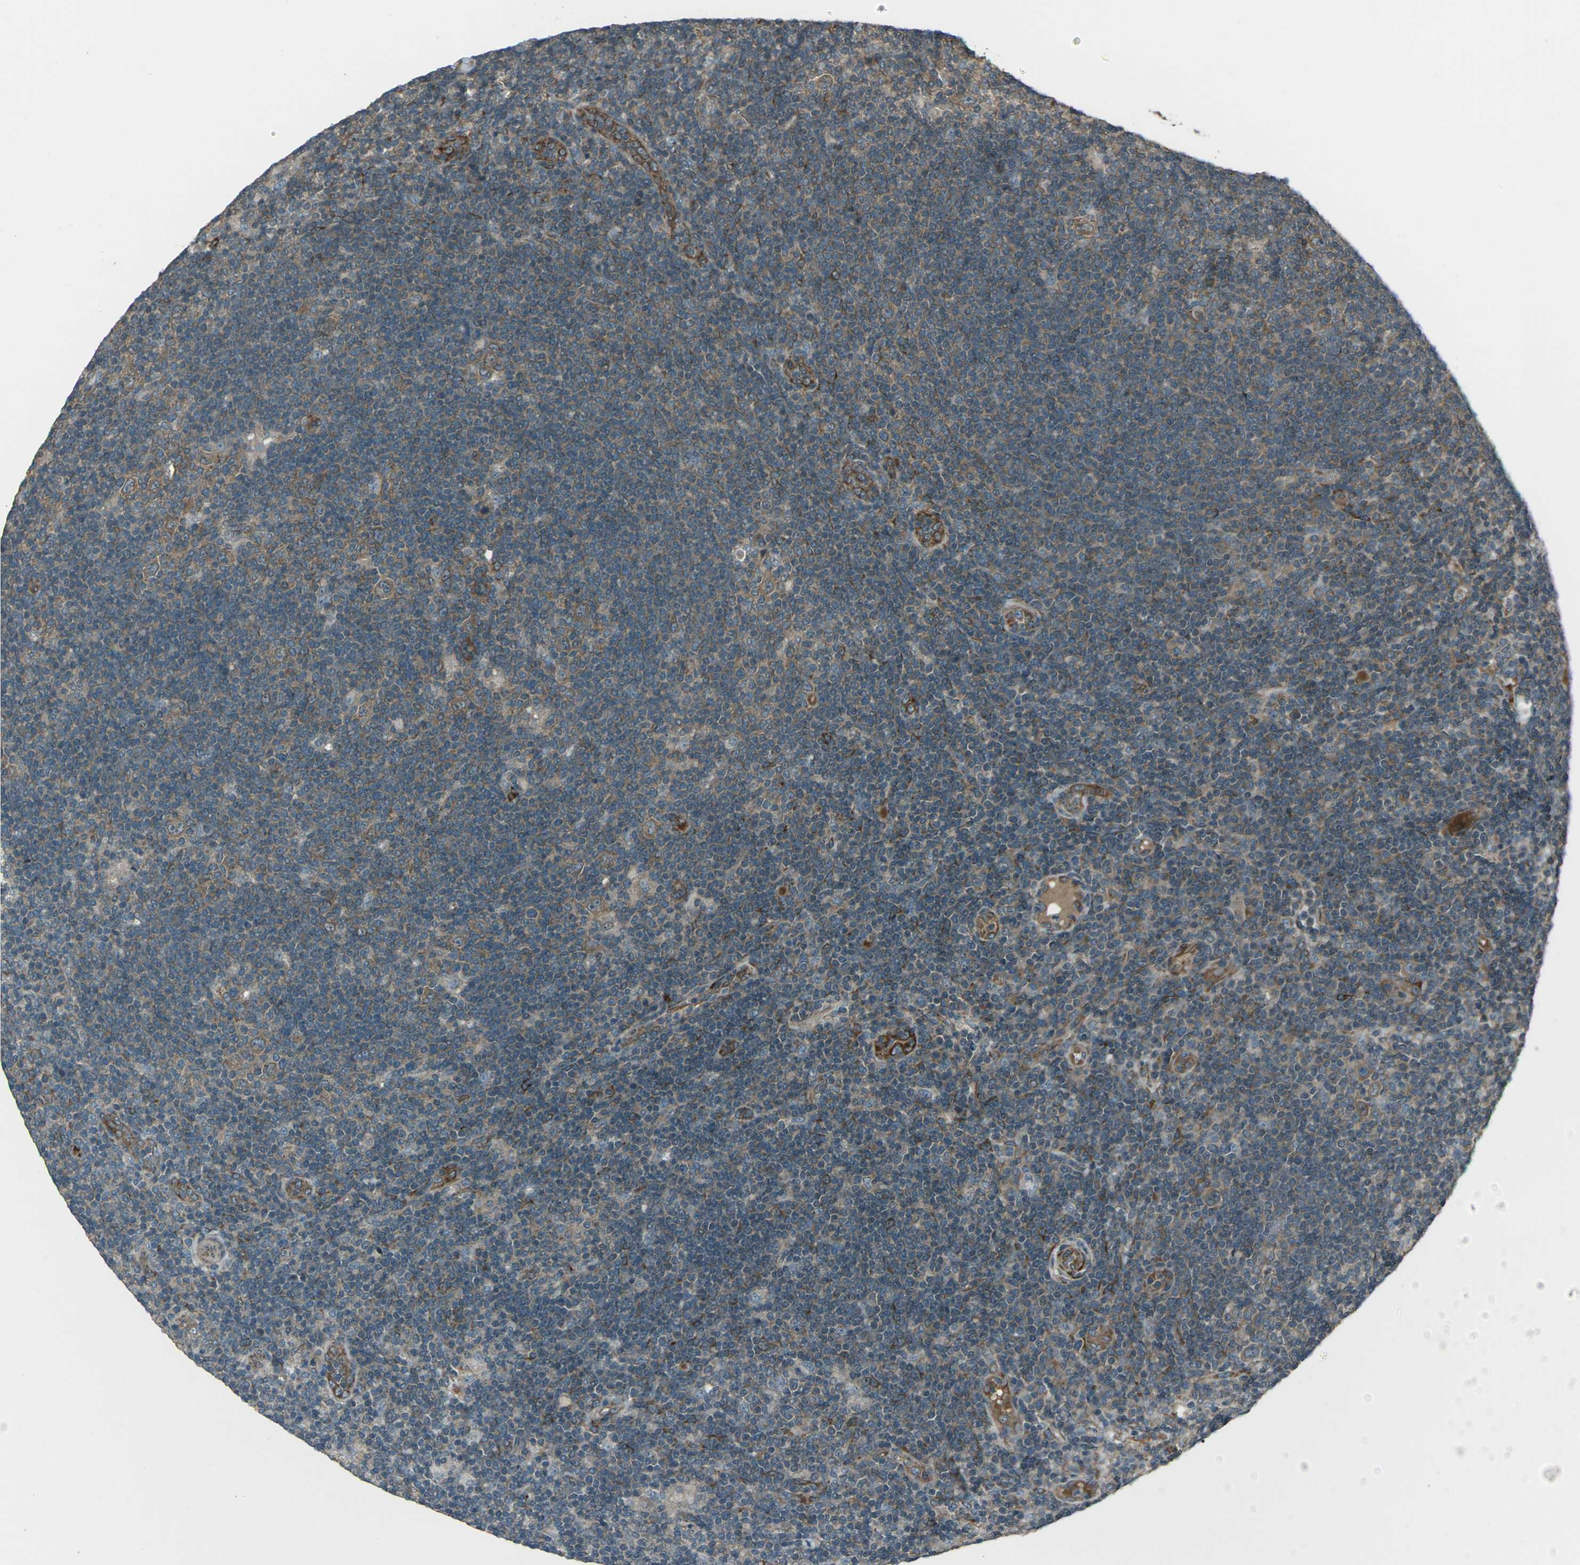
{"staining": {"intensity": "moderate", "quantity": ">75%", "location": "cytoplasmic/membranous"}, "tissue": "lymphoma", "cell_type": "Tumor cells", "image_type": "cancer", "snomed": [{"axis": "morphology", "description": "Hodgkin's disease, NOS"}, {"axis": "topography", "description": "Lymph node"}], "caption": "Brown immunohistochemical staining in human lymphoma exhibits moderate cytoplasmic/membranous expression in about >75% of tumor cells.", "gene": "LSMEM1", "patient": {"sex": "female", "age": 57}}